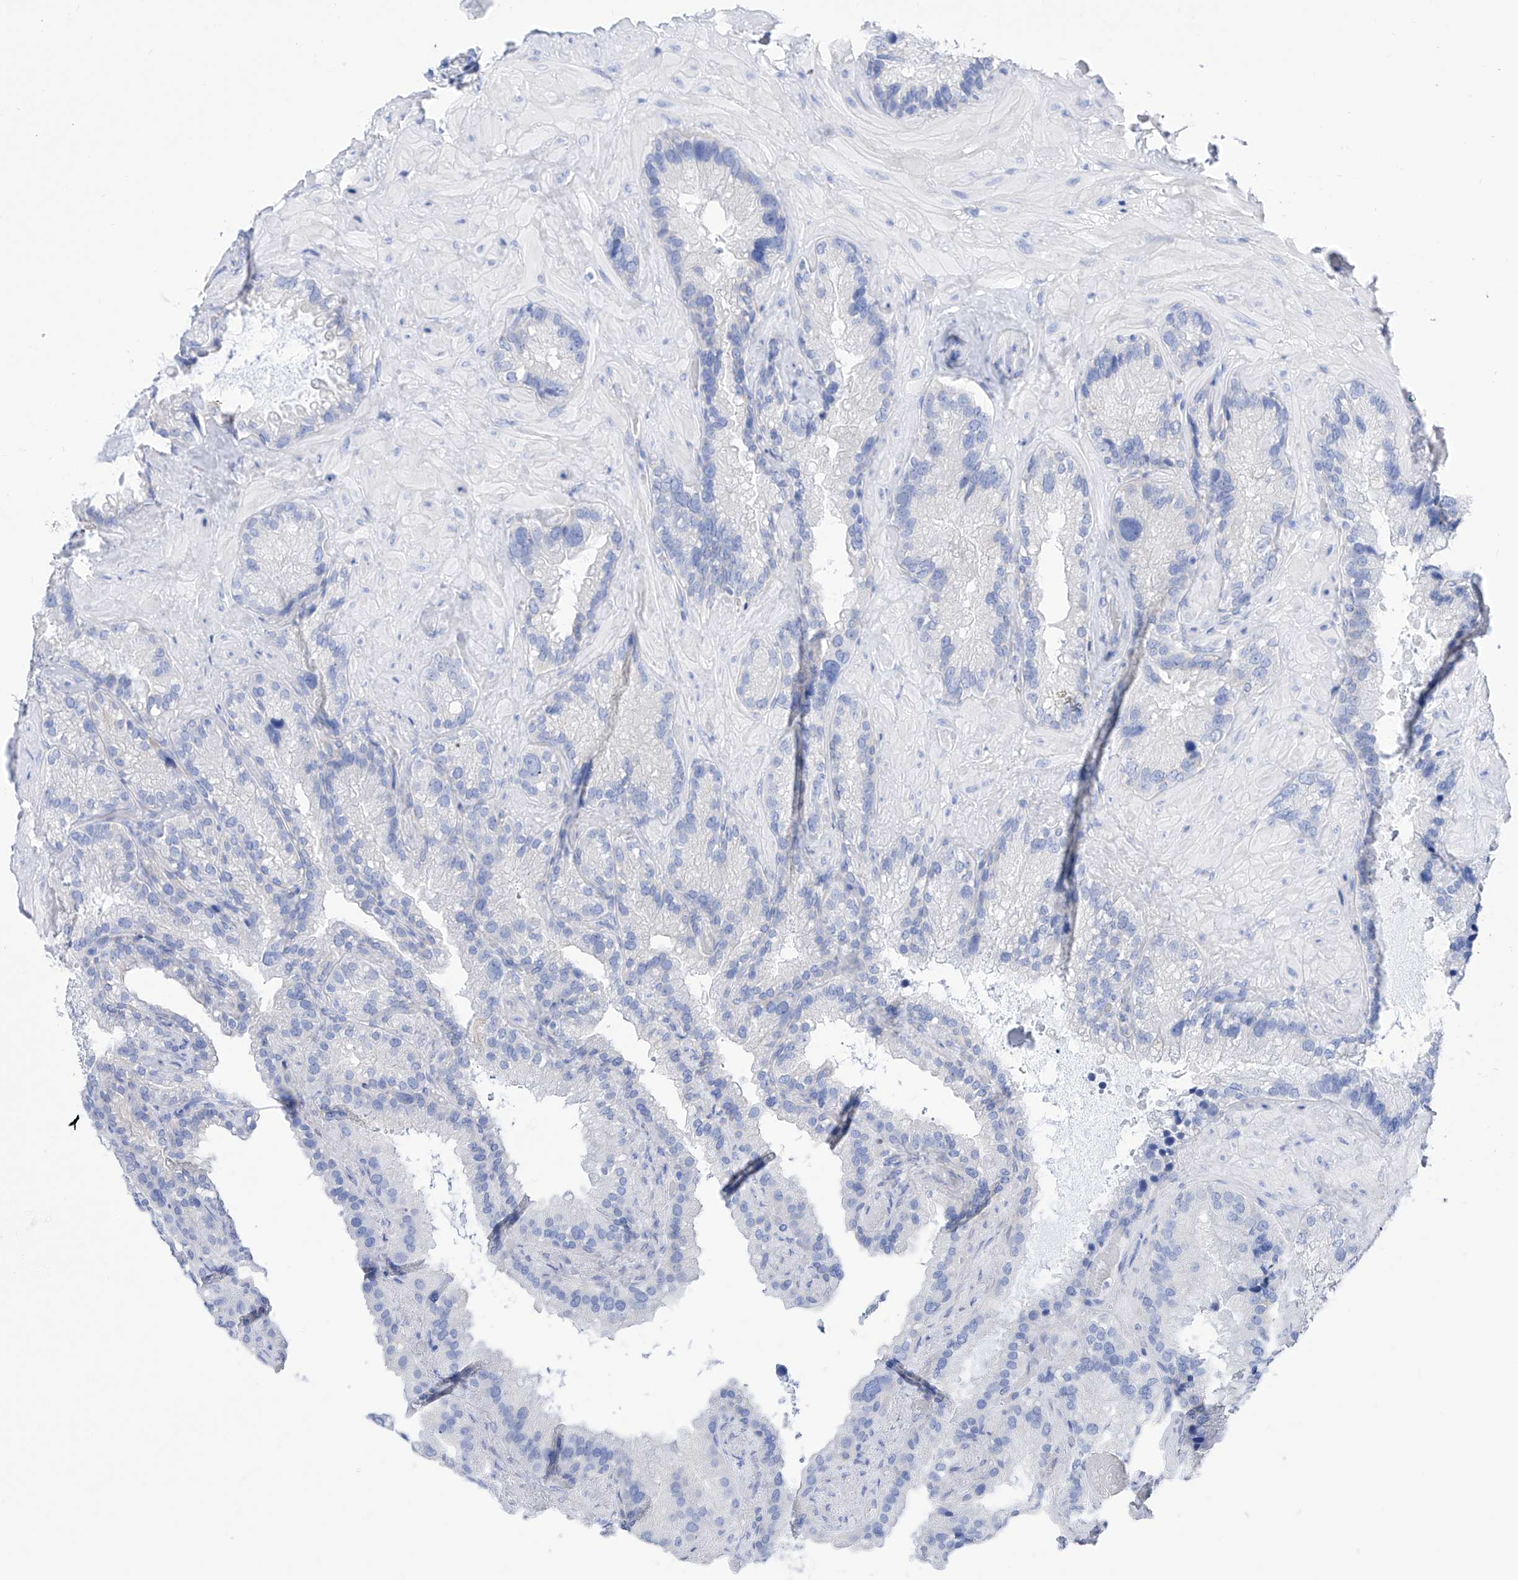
{"staining": {"intensity": "negative", "quantity": "none", "location": "none"}, "tissue": "seminal vesicle", "cell_type": "Glandular cells", "image_type": "normal", "snomed": [{"axis": "morphology", "description": "Normal tissue, NOS"}, {"axis": "topography", "description": "Prostate"}, {"axis": "topography", "description": "Seminal veicle"}], "caption": "Immunohistochemistry (IHC) image of normal seminal vesicle: human seminal vesicle stained with DAB (3,3'-diaminobenzidine) reveals no significant protein expression in glandular cells.", "gene": "TRPC7", "patient": {"sex": "male", "age": 68}}